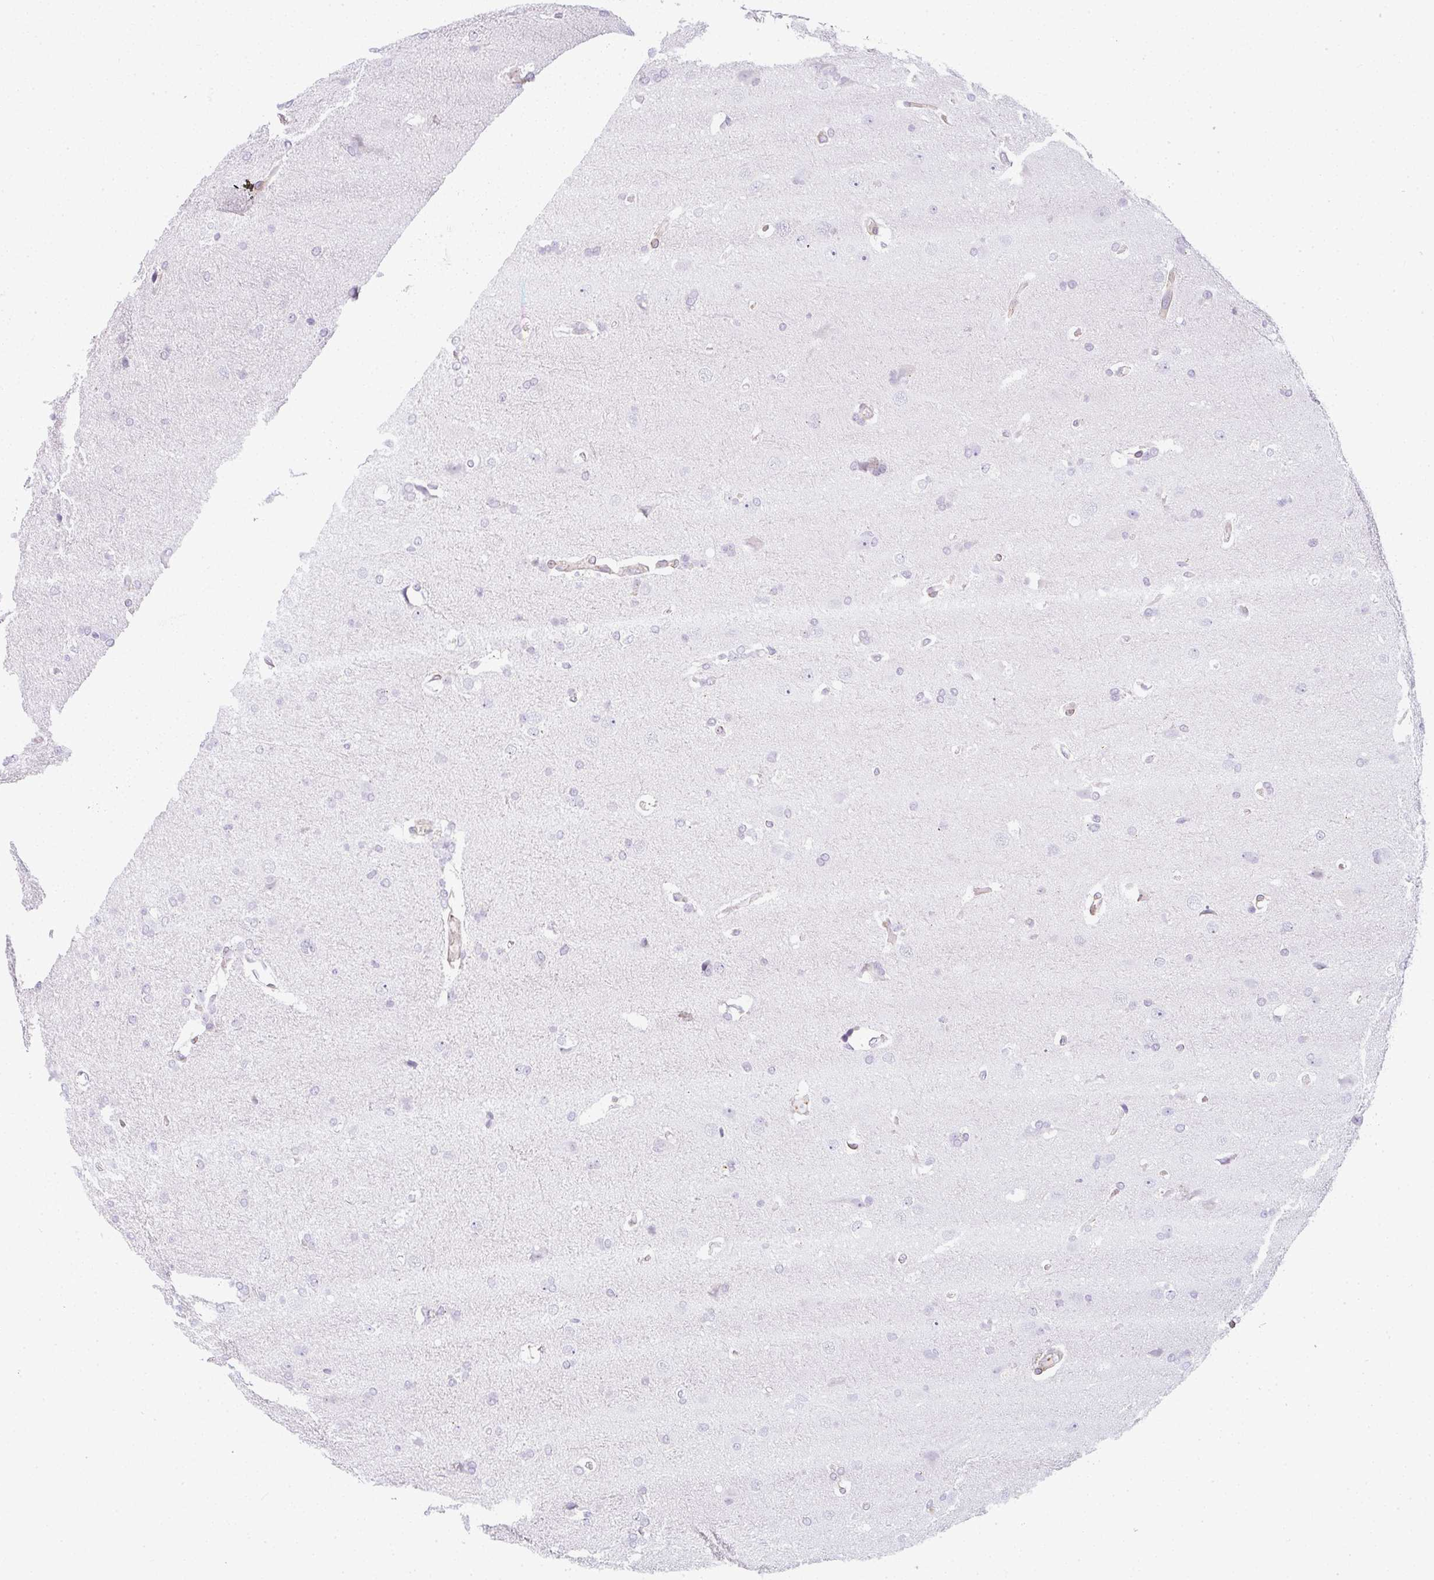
{"staining": {"intensity": "negative", "quantity": "none", "location": "none"}, "tissue": "glioma", "cell_type": "Tumor cells", "image_type": "cancer", "snomed": [{"axis": "morphology", "description": "Glioma, malignant, High grade"}, {"axis": "topography", "description": "Brain"}], "caption": "A micrograph of glioma stained for a protein displays no brown staining in tumor cells.", "gene": "SULF1", "patient": {"sex": "male", "age": 56}}